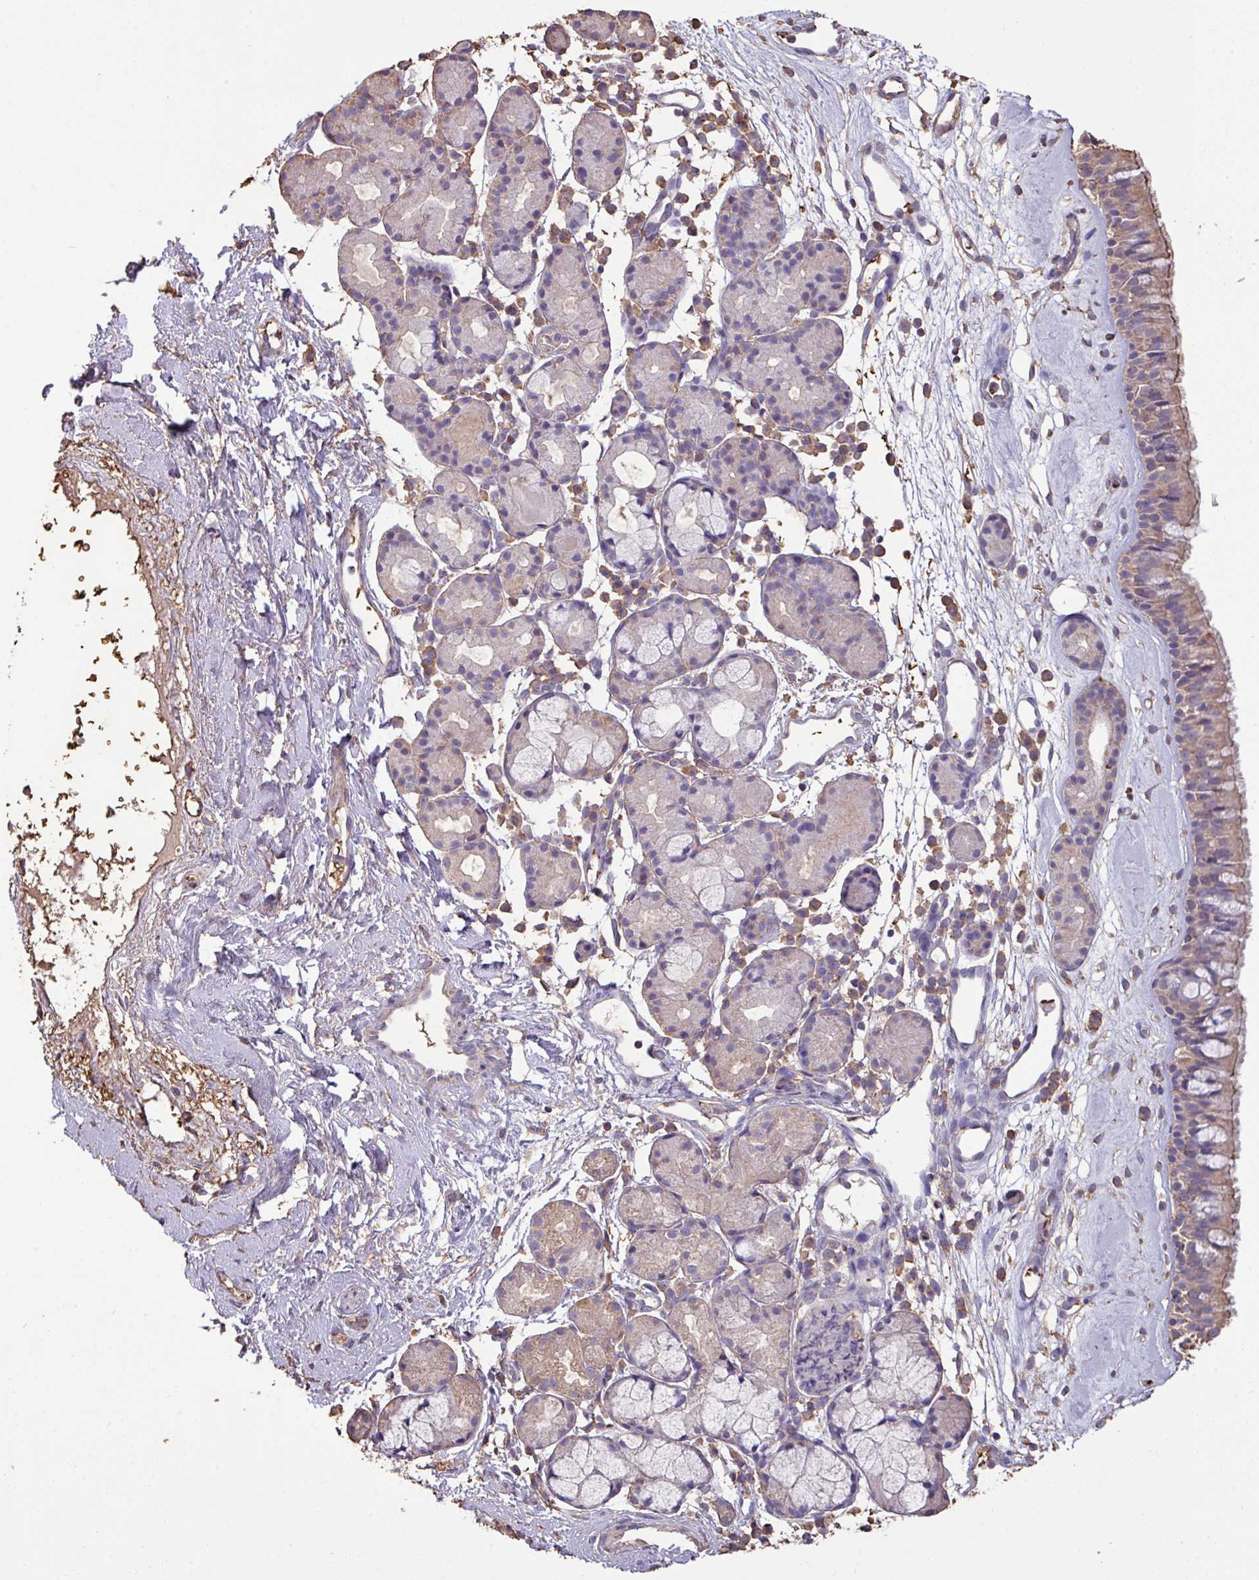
{"staining": {"intensity": "weak", "quantity": "25%-75%", "location": "cytoplasmic/membranous"}, "tissue": "nasopharynx", "cell_type": "Respiratory epithelial cells", "image_type": "normal", "snomed": [{"axis": "morphology", "description": "Normal tissue, NOS"}, {"axis": "topography", "description": "Nasopharynx"}], "caption": "High-power microscopy captured an immunohistochemistry histopathology image of unremarkable nasopharynx, revealing weak cytoplasmic/membranous positivity in approximately 25%-75% of respiratory epithelial cells.", "gene": "CAMK2A", "patient": {"sex": "male", "age": 82}}